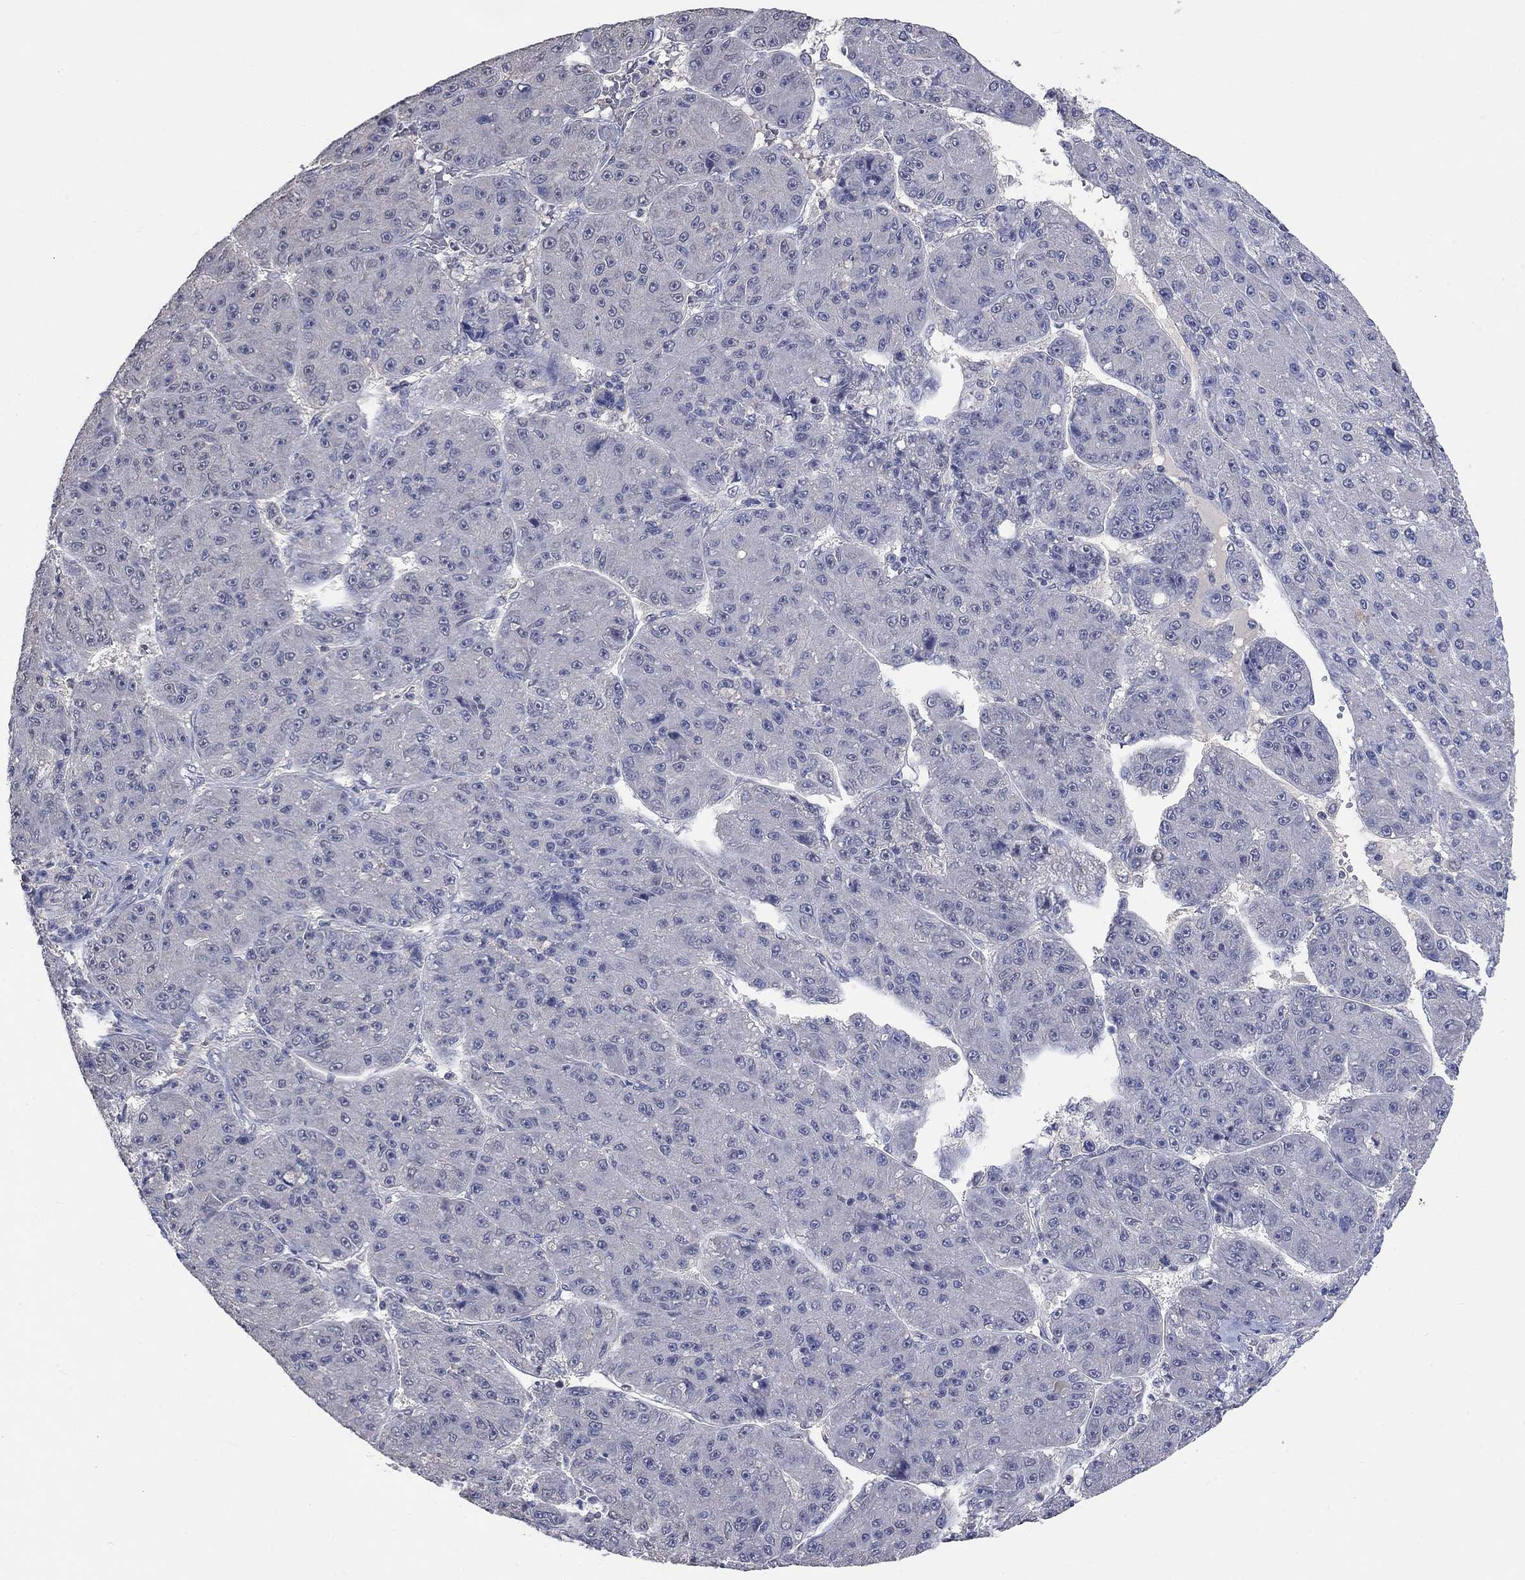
{"staining": {"intensity": "negative", "quantity": "none", "location": "none"}, "tissue": "liver cancer", "cell_type": "Tumor cells", "image_type": "cancer", "snomed": [{"axis": "morphology", "description": "Carcinoma, Hepatocellular, NOS"}, {"axis": "topography", "description": "Liver"}], "caption": "Liver hepatocellular carcinoma stained for a protein using immunohistochemistry reveals no positivity tumor cells.", "gene": "ZBTB18", "patient": {"sex": "male", "age": 67}}